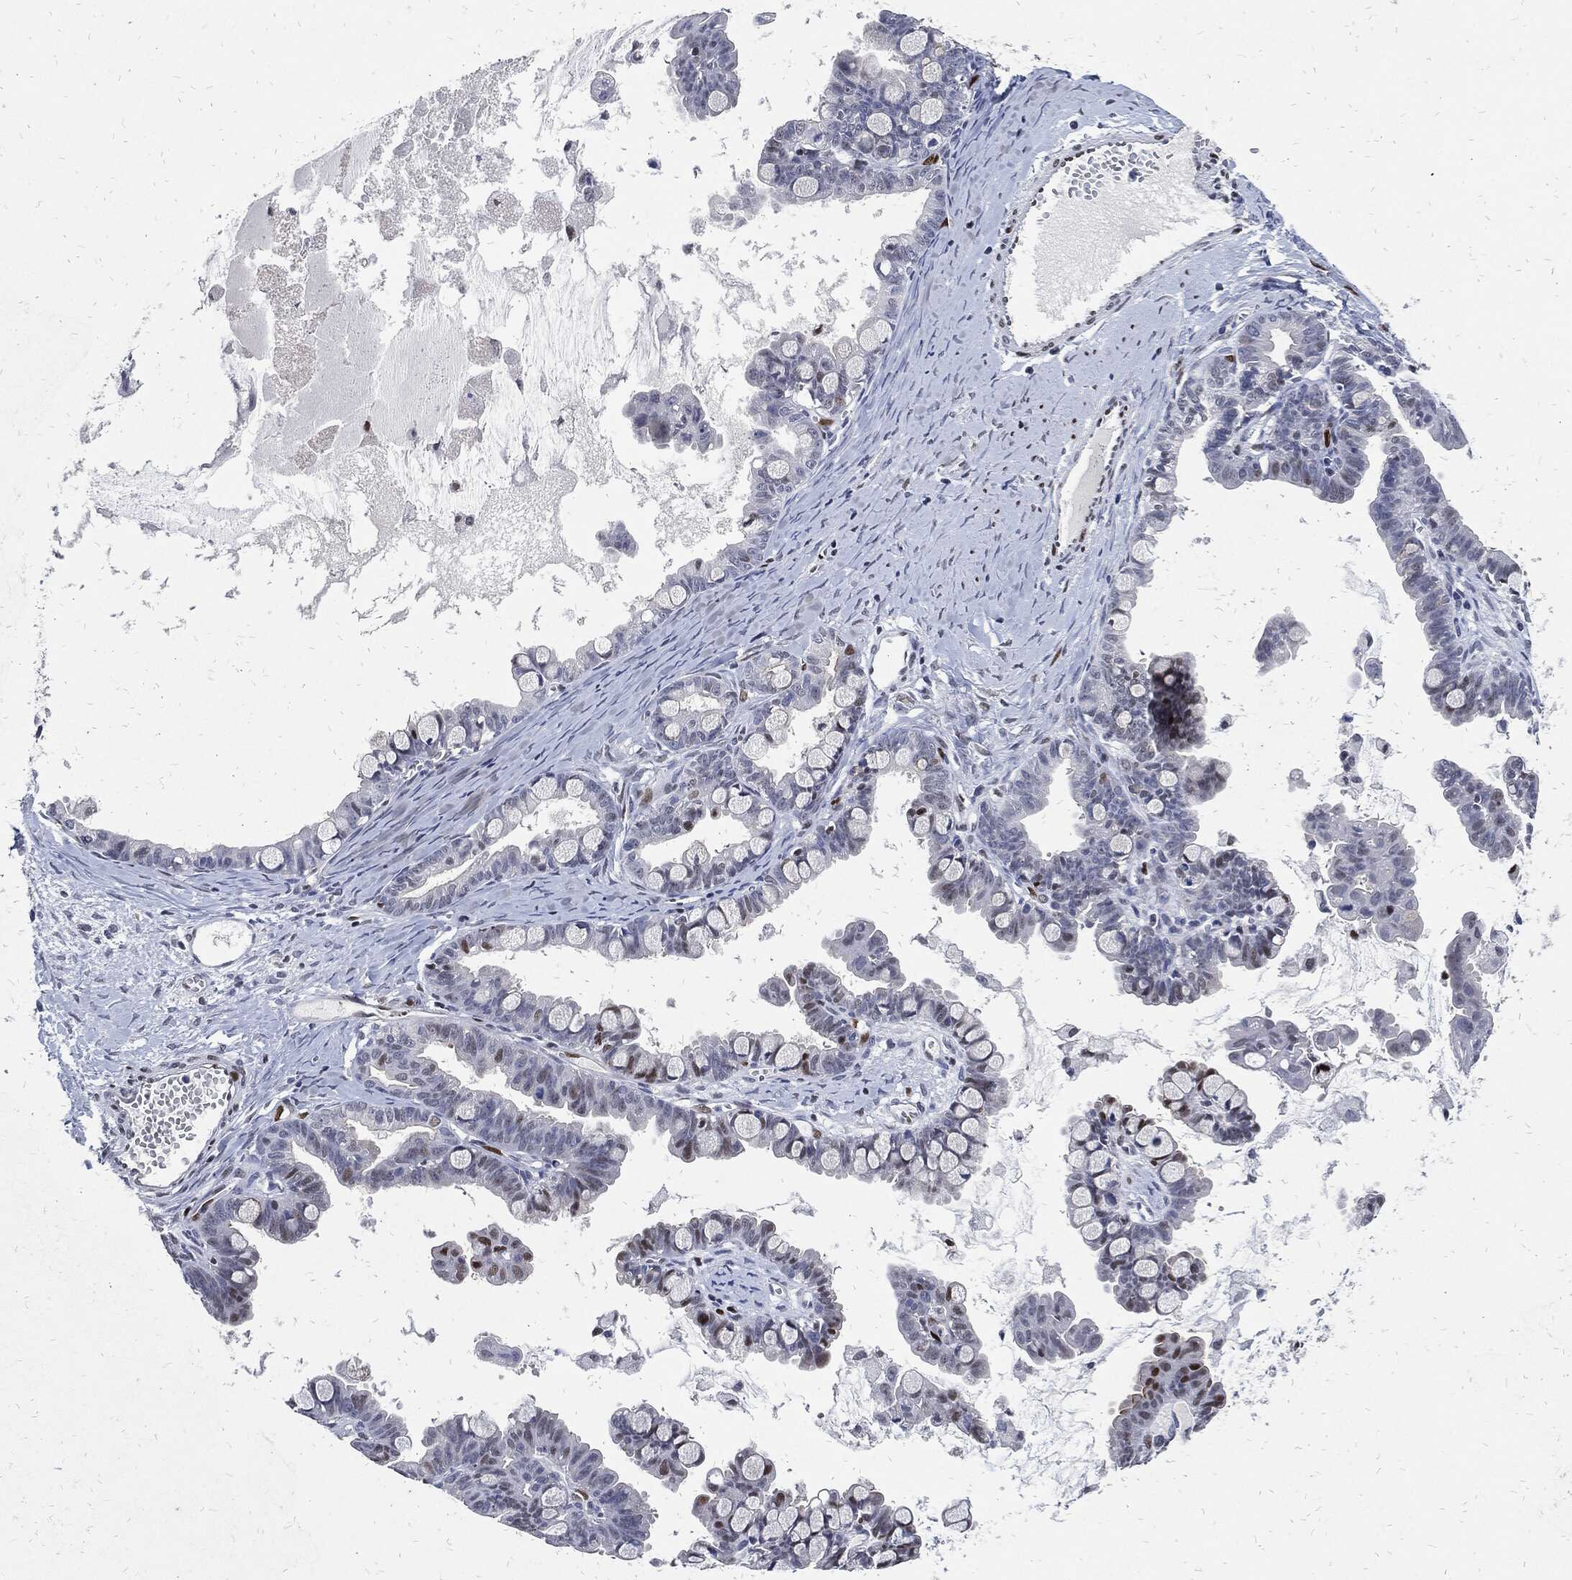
{"staining": {"intensity": "moderate", "quantity": "<25%", "location": "nuclear"}, "tissue": "ovarian cancer", "cell_type": "Tumor cells", "image_type": "cancer", "snomed": [{"axis": "morphology", "description": "Cystadenocarcinoma, mucinous, NOS"}, {"axis": "topography", "description": "Ovary"}], "caption": "The photomicrograph exhibits immunohistochemical staining of ovarian cancer (mucinous cystadenocarcinoma). There is moderate nuclear staining is seen in approximately <25% of tumor cells. (IHC, brightfield microscopy, high magnification).", "gene": "JUN", "patient": {"sex": "female", "age": 63}}